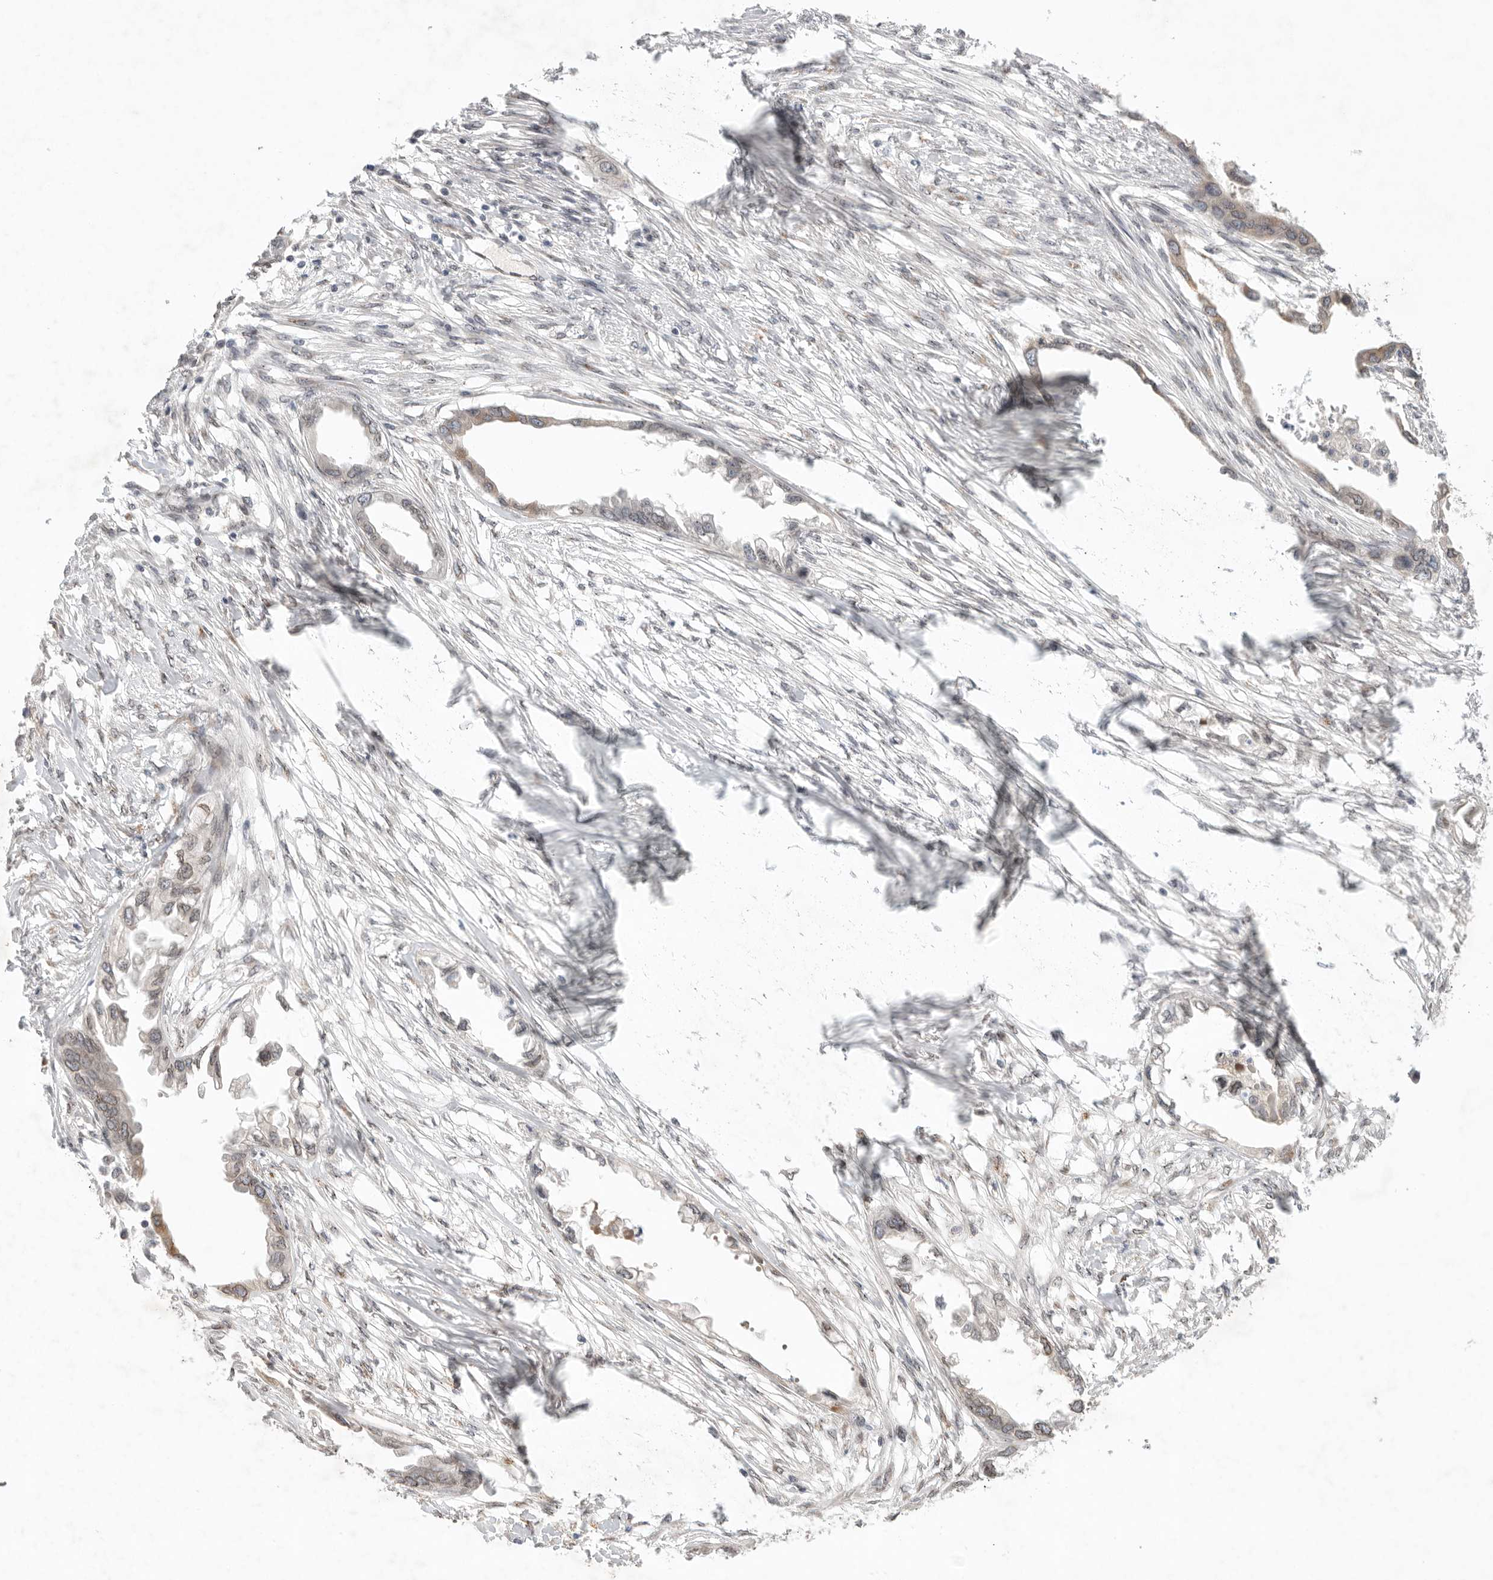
{"staining": {"intensity": "moderate", "quantity": "<25%", "location": "cytoplasmic/membranous,nuclear"}, "tissue": "endometrial cancer", "cell_type": "Tumor cells", "image_type": "cancer", "snomed": [{"axis": "morphology", "description": "Adenocarcinoma, NOS"}, {"axis": "morphology", "description": "Adenocarcinoma, metastatic, NOS"}, {"axis": "topography", "description": "Adipose tissue"}, {"axis": "topography", "description": "Endometrium"}], "caption": "Immunohistochemistry photomicrograph of neoplastic tissue: endometrial cancer (metastatic adenocarcinoma) stained using immunohistochemistry displays low levels of moderate protein expression localized specifically in the cytoplasmic/membranous and nuclear of tumor cells, appearing as a cytoplasmic/membranous and nuclear brown color.", "gene": "LEMD3", "patient": {"sex": "female", "age": 67}}